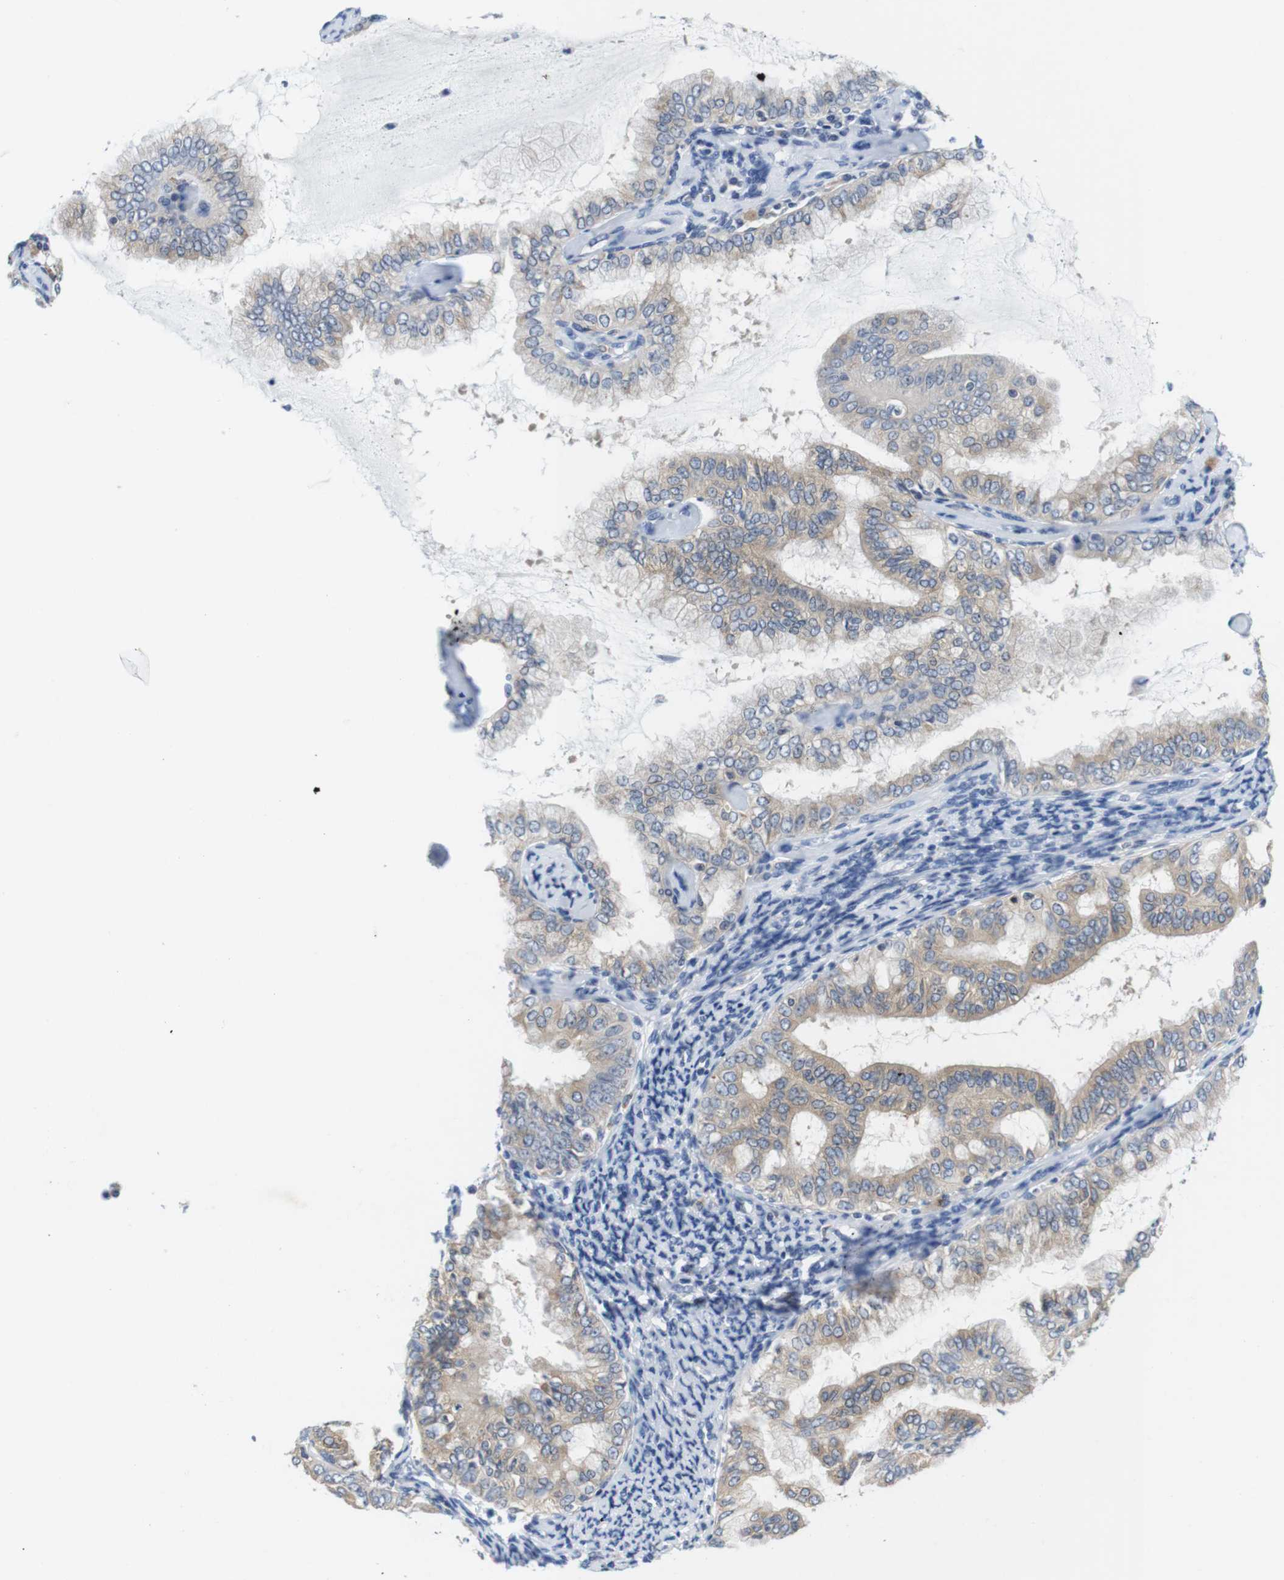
{"staining": {"intensity": "weak", "quantity": ">75%", "location": "cytoplasmic/membranous"}, "tissue": "endometrial cancer", "cell_type": "Tumor cells", "image_type": "cancer", "snomed": [{"axis": "morphology", "description": "Adenocarcinoma, NOS"}, {"axis": "topography", "description": "Endometrium"}], "caption": "Immunohistochemical staining of endometrial adenocarcinoma exhibits low levels of weak cytoplasmic/membranous staining in approximately >75% of tumor cells.", "gene": "CNGA2", "patient": {"sex": "female", "age": 63}}